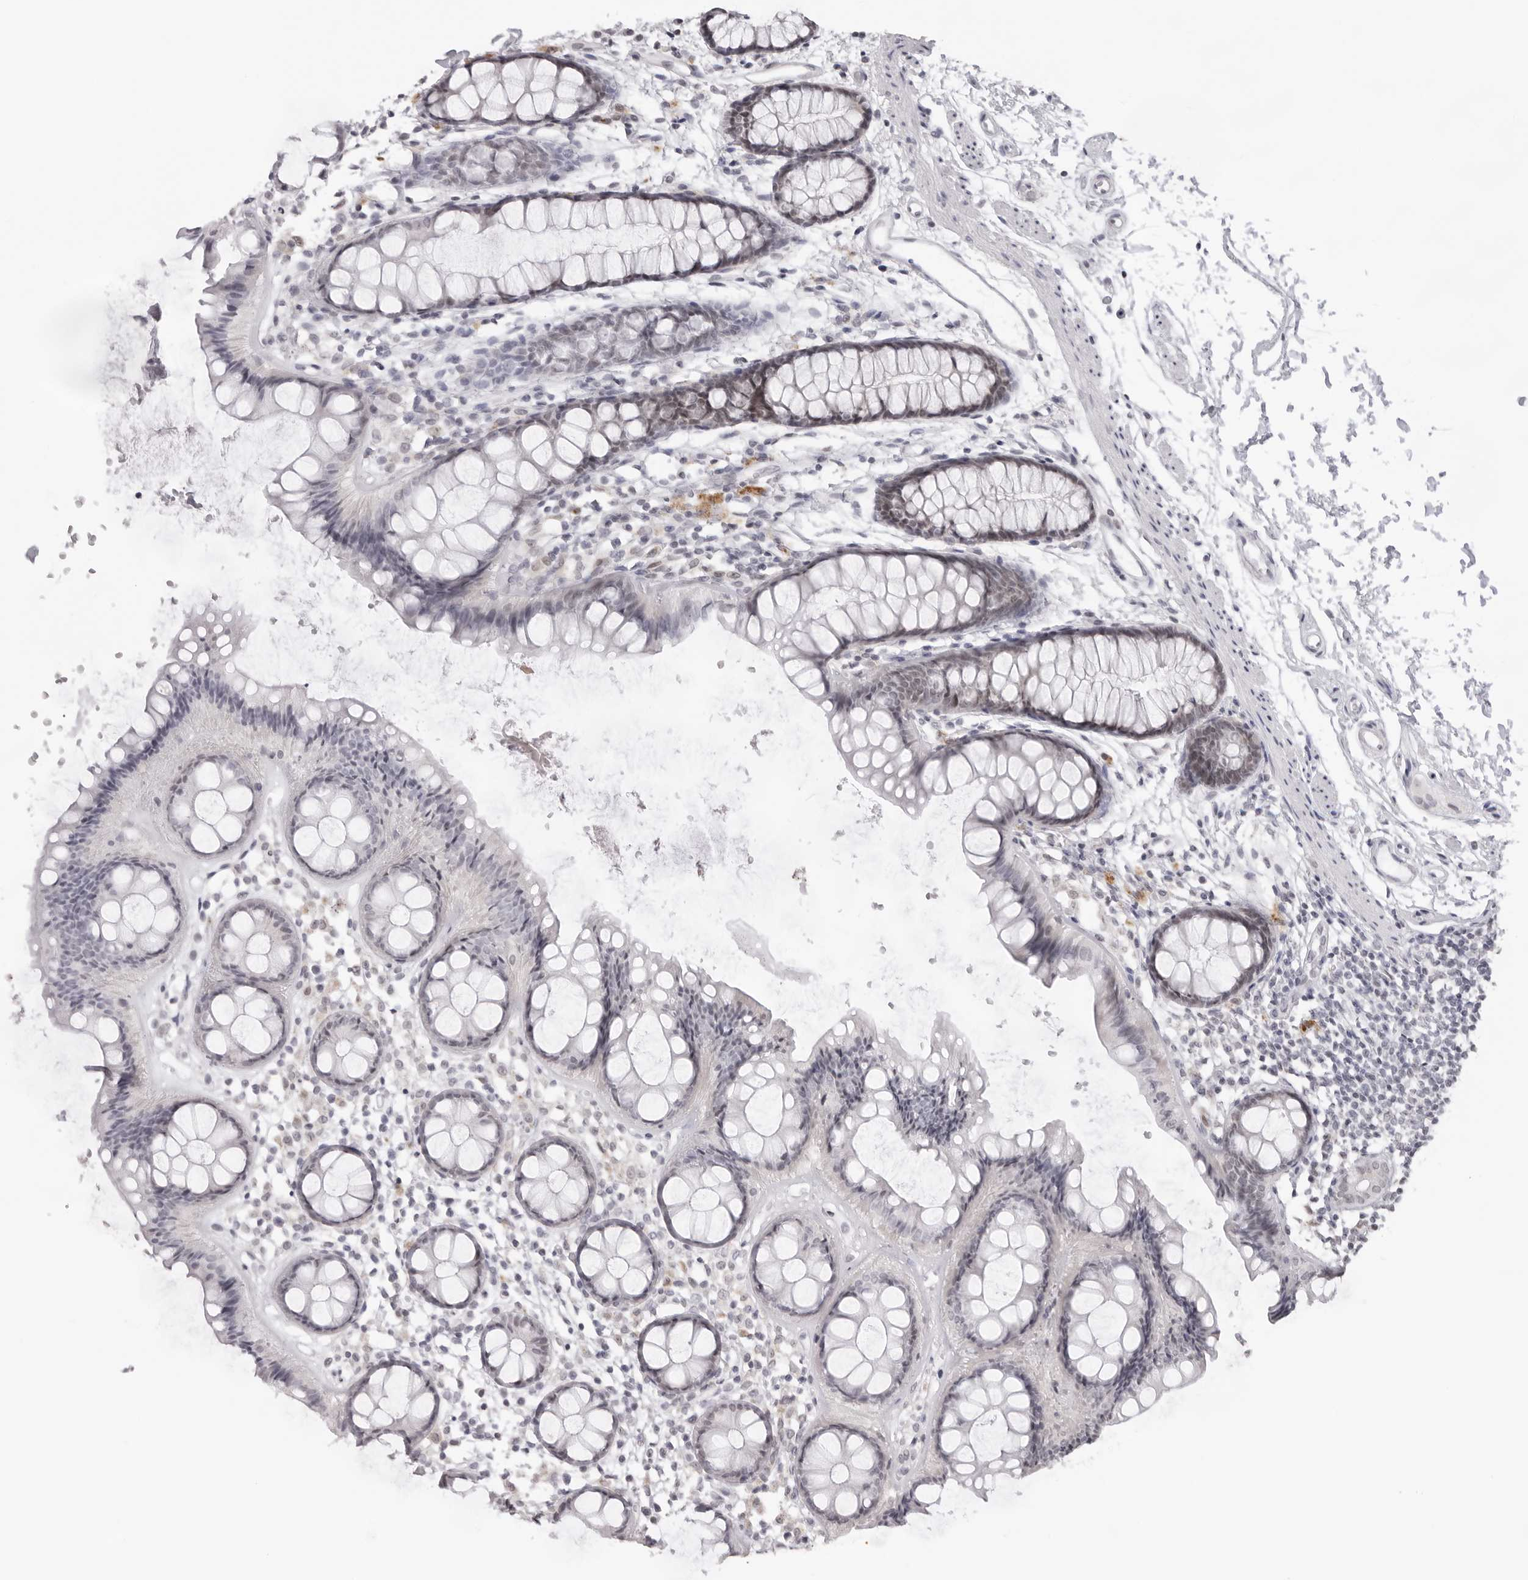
{"staining": {"intensity": "weak", "quantity": "25%-75%", "location": "cytoplasmic/membranous,nuclear"}, "tissue": "rectum", "cell_type": "Glandular cells", "image_type": "normal", "snomed": [{"axis": "morphology", "description": "Normal tissue, NOS"}, {"axis": "topography", "description": "Rectum"}], "caption": "A photomicrograph of rectum stained for a protein exhibits weak cytoplasmic/membranous,nuclear brown staining in glandular cells. Immunohistochemistry stains the protein in brown and the nuclei are stained blue.", "gene": "KLK12", "patient": {"sex": "female", "age": 66}}